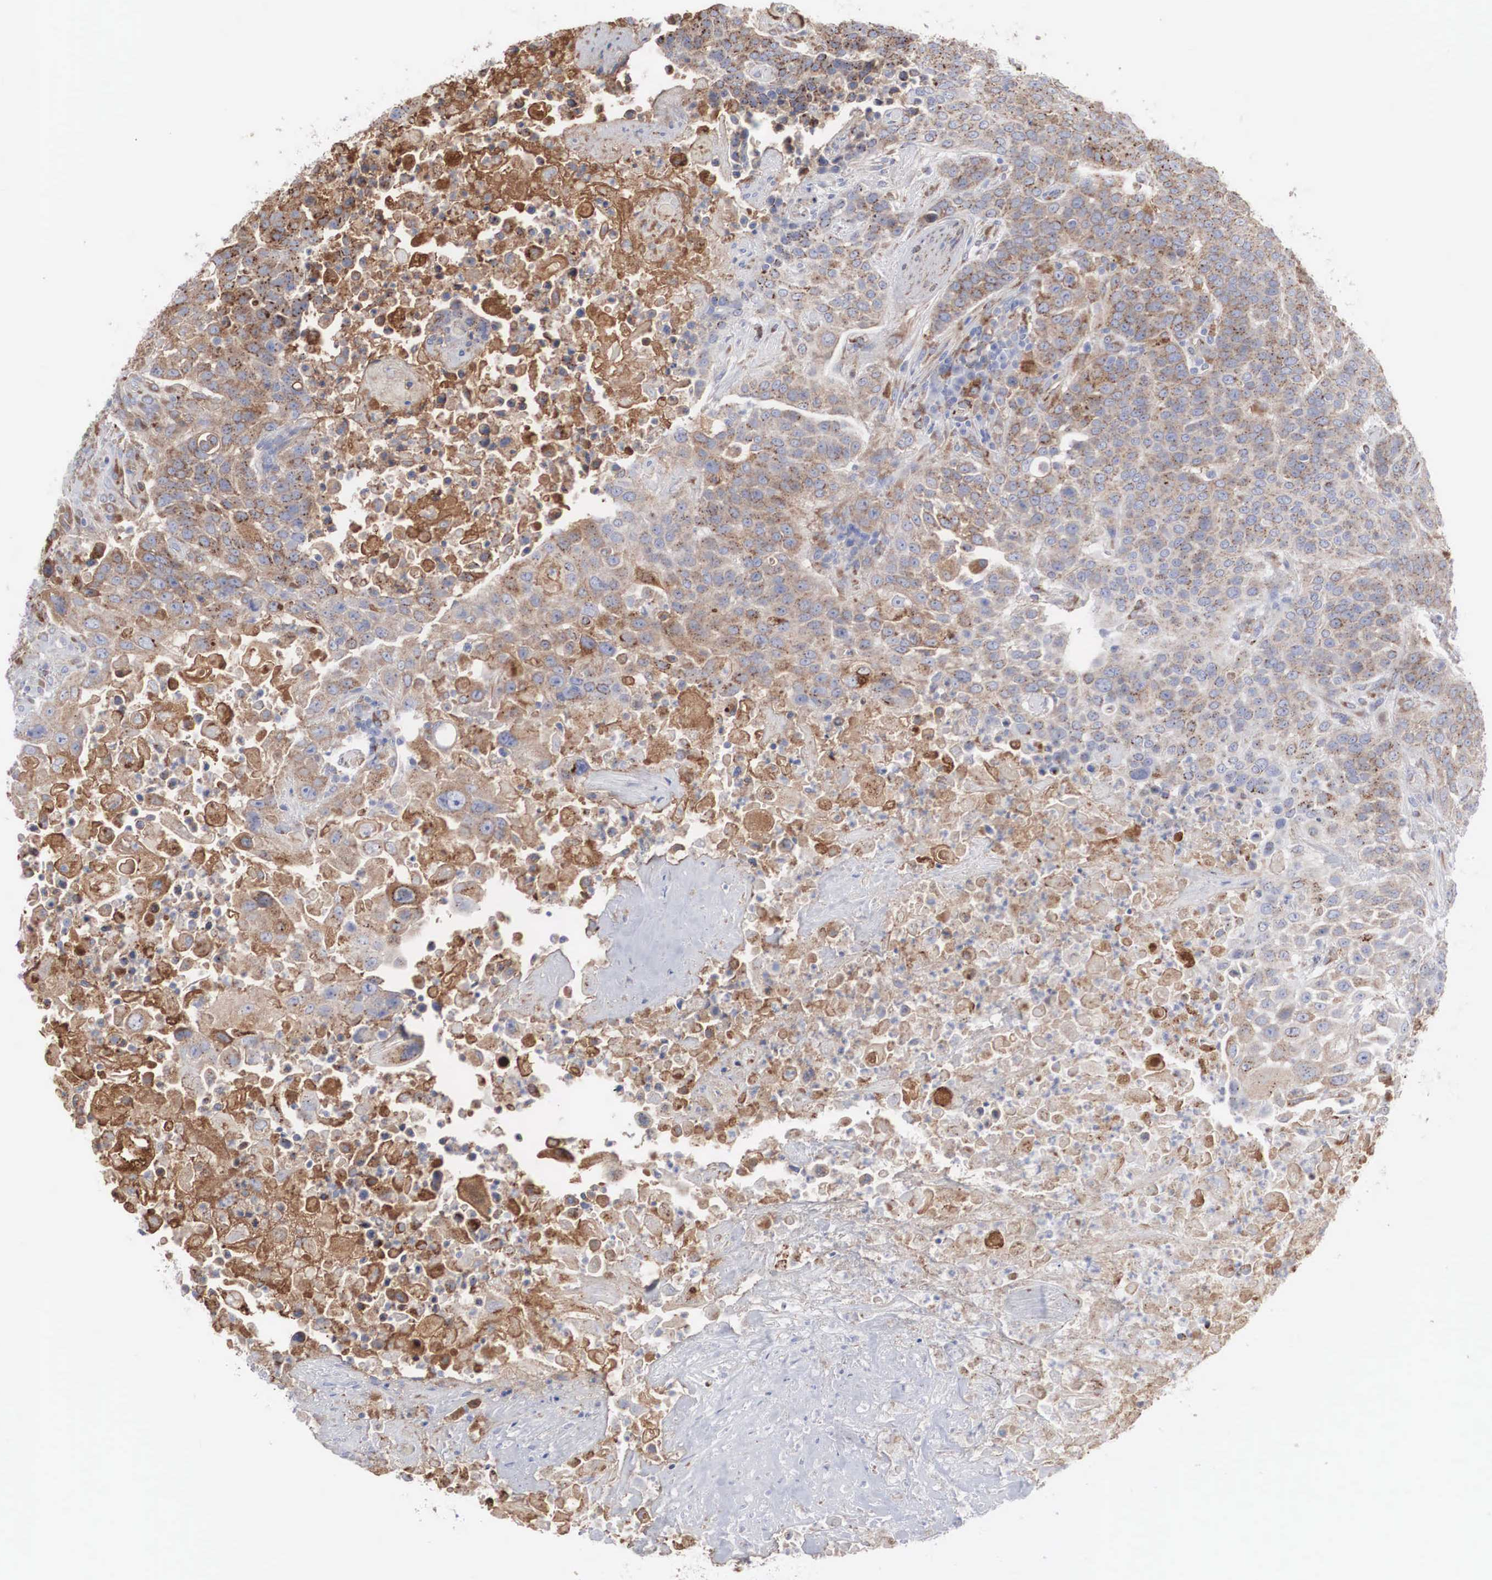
{"staining": {"intensity": "moderate", "quantity": ">75%", "location": "cytoplasmic/membranous"}, "tissue": "urothelial cancer", "cell_type": "Tumor cells", "image_type": "cancer", "snomed": [{"axis": "morphology", "description": "Urothelial carcinoma, High grade"}, {"axis": "topography", "description": "Urinary bladder"}], "caption": "Immunohistochemistry (IHC) staining of urothelial cancer, which reveals medium levels of moderate cytoplasmic/membranous positivity in about >75% of tumor cells indicating moderate cytoplasmic/membranous protein positivity. The staining was performed using DAB (brown) for protein detection and nuclei were counterstained in hematoxylin (blue).", "gene": "LGALS3BP", "patient": {"sex": "male", "age": 74}}